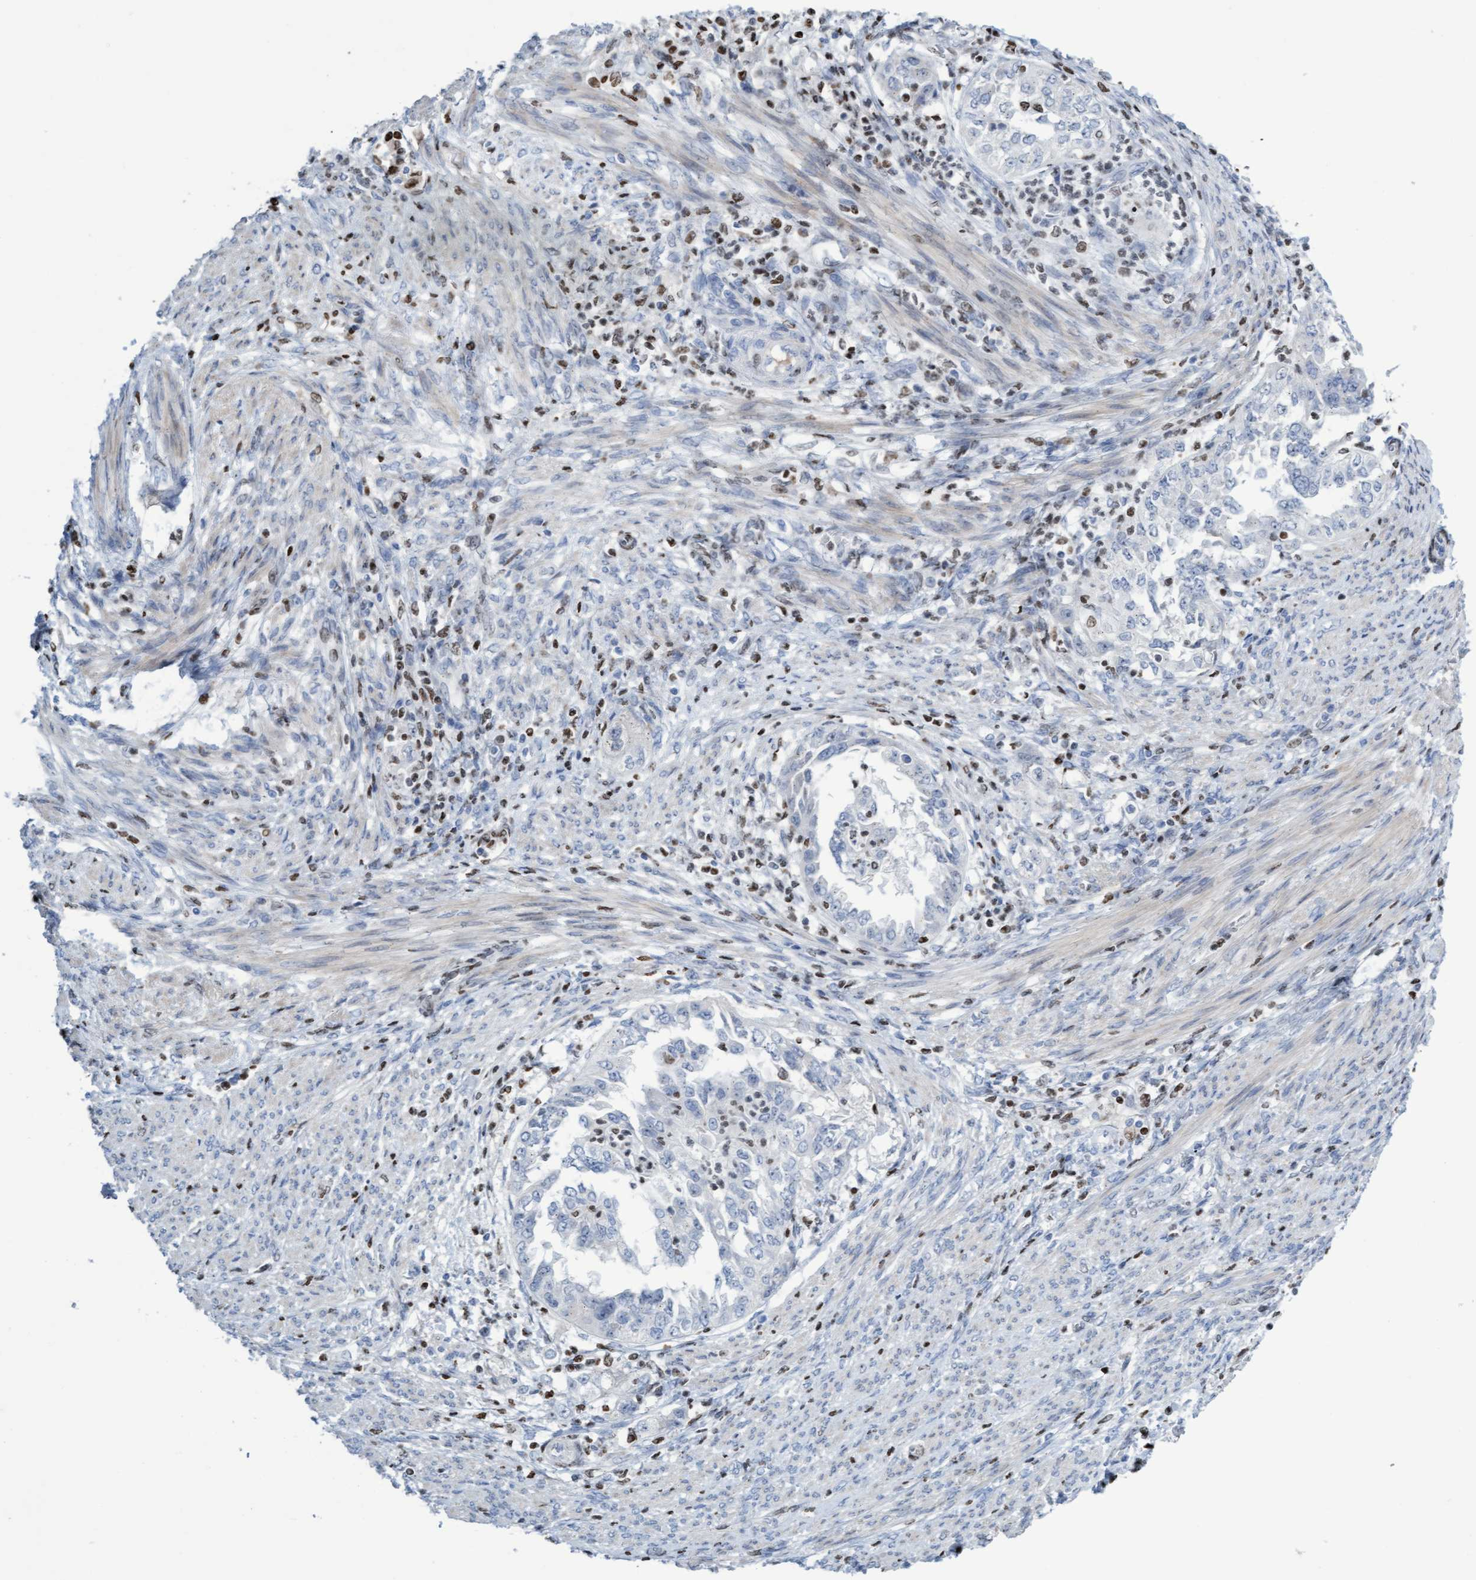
{"staining": {"intensity": "negative", "quantity": "none", "location": "none"}, "tissue": "endometrial cancer", "cell_type": "Tumor cells", "image_type": "cancer", "snomed": [{"axis": "morphology", "description": "Adenocarcinoma, NOS"}, {"axis": "topography", "description": "Endometrium"}], "caption": "A photomicrograph of endometrial cancer (adenocarcinoma) stained for a protein reveals no brown staining in tumor cells.", "gene": "CBX2", "patient": {"sex": "female", "age": 85}}